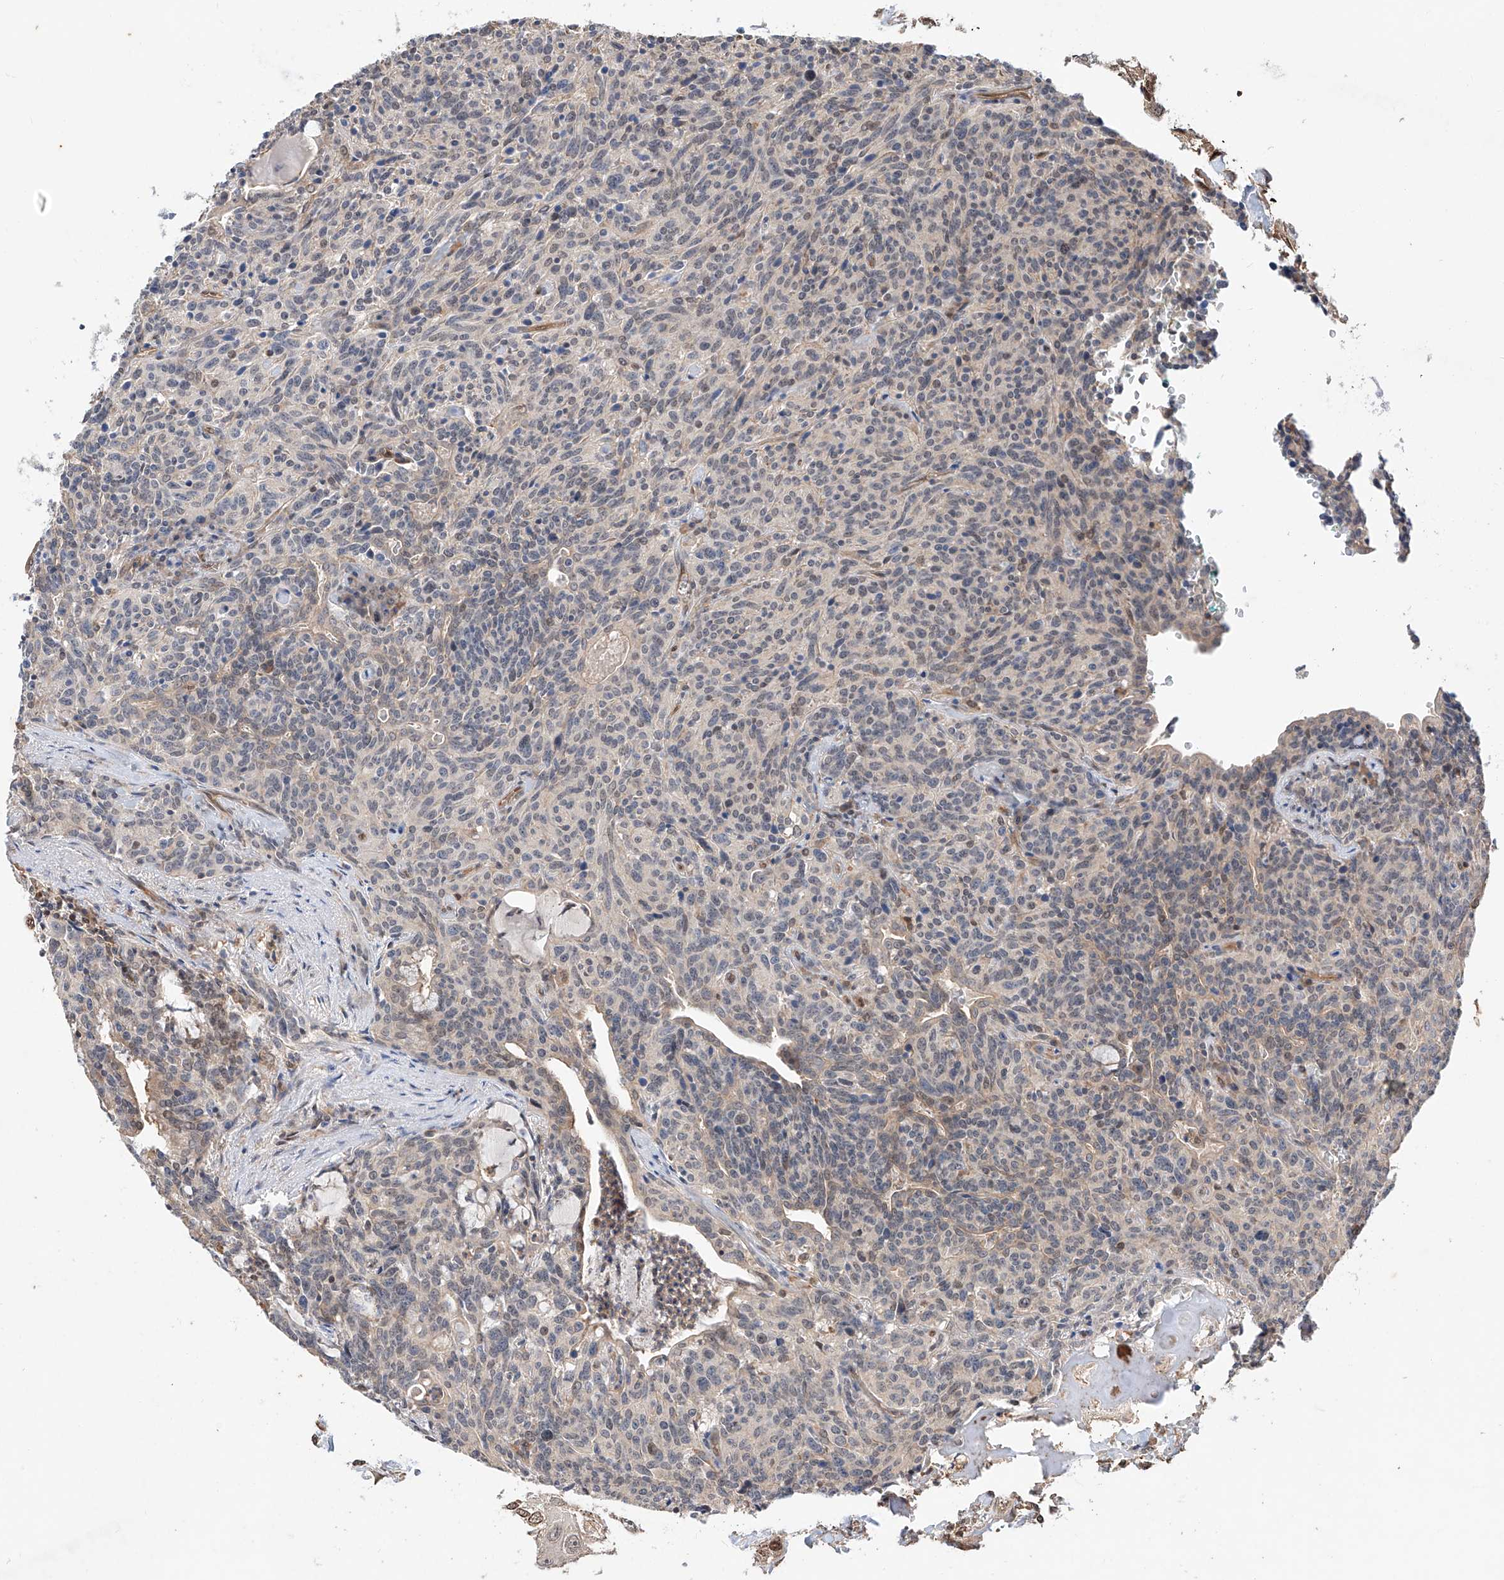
{"staining": {"intensity": "weak", "quantity": "<25%", "location": "nuclear"}, "tissue": "carcinoid", "cell_type": "Tumor cells", "image_type": "cancer", "snomed": [{"axis": "morphology", "description": "Carcinoid, malignant, NOS"}, {"axis": "topography", "description": "Lung"}], "caption": "A photomicrograph of carcinoid (malignant) stained for a protein shows no brown staining in tumor cells.", "gene": "RILPL2", "patient": {"sex": "female", "age": 46}}